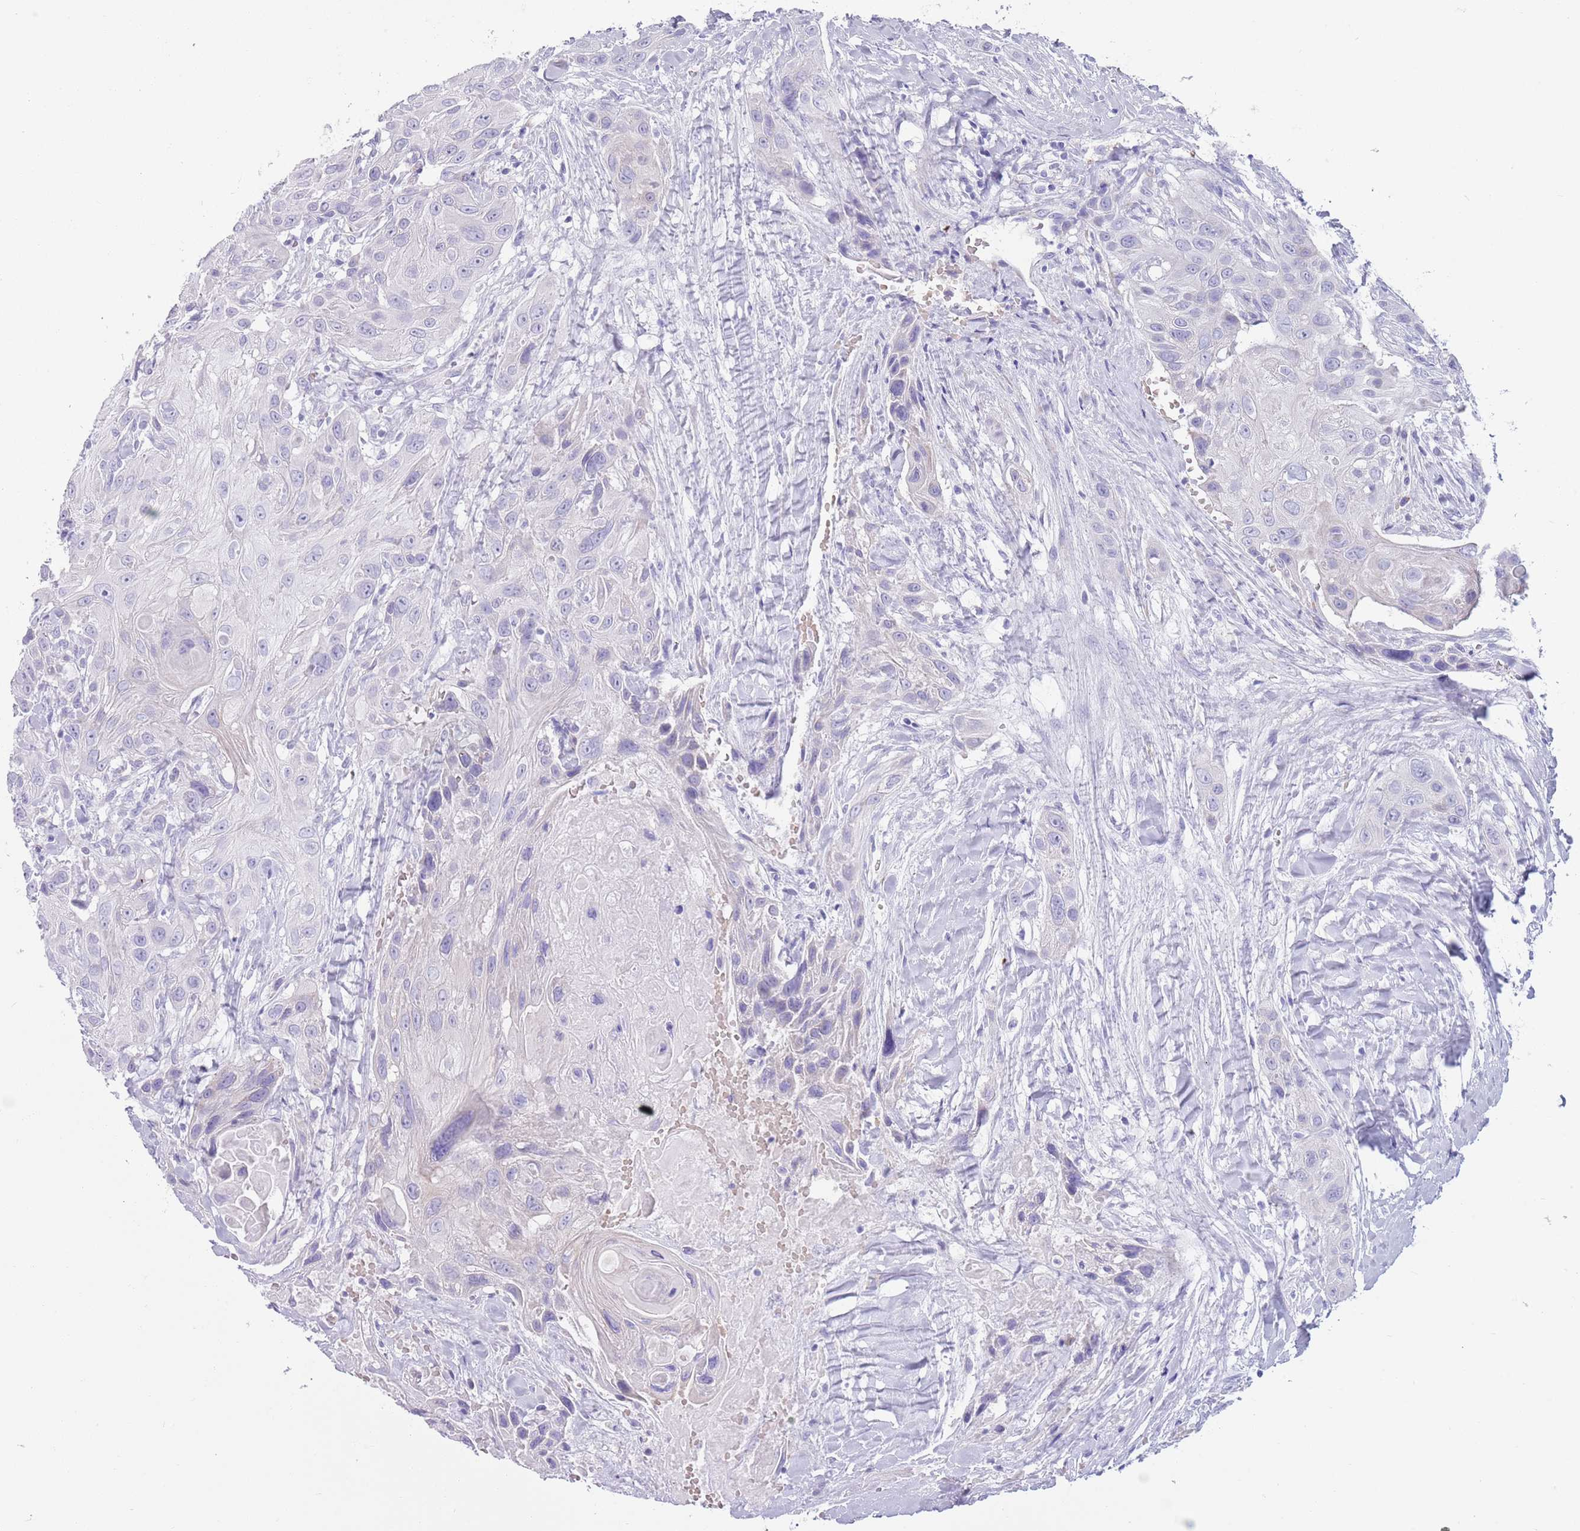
{"staining": {"intensity": "negative", "quantity": "none", "location": "none"}, "tissue": "head and neck cancer", "cell_type": "Tumor cells", "image_type": "cancer", "snomed": [{"axis": "morphology", "description": "Squamous cell carcinoma, NOS"}, {"axis": "topography", "description": "Head-Neck"}], "caption": "Tumor cells are negative for protein expression in human head and neck cancer (squamous cell carcinoma).", "gene": "LY6G5B", "patient": {"sex": "male", "age": 81}}